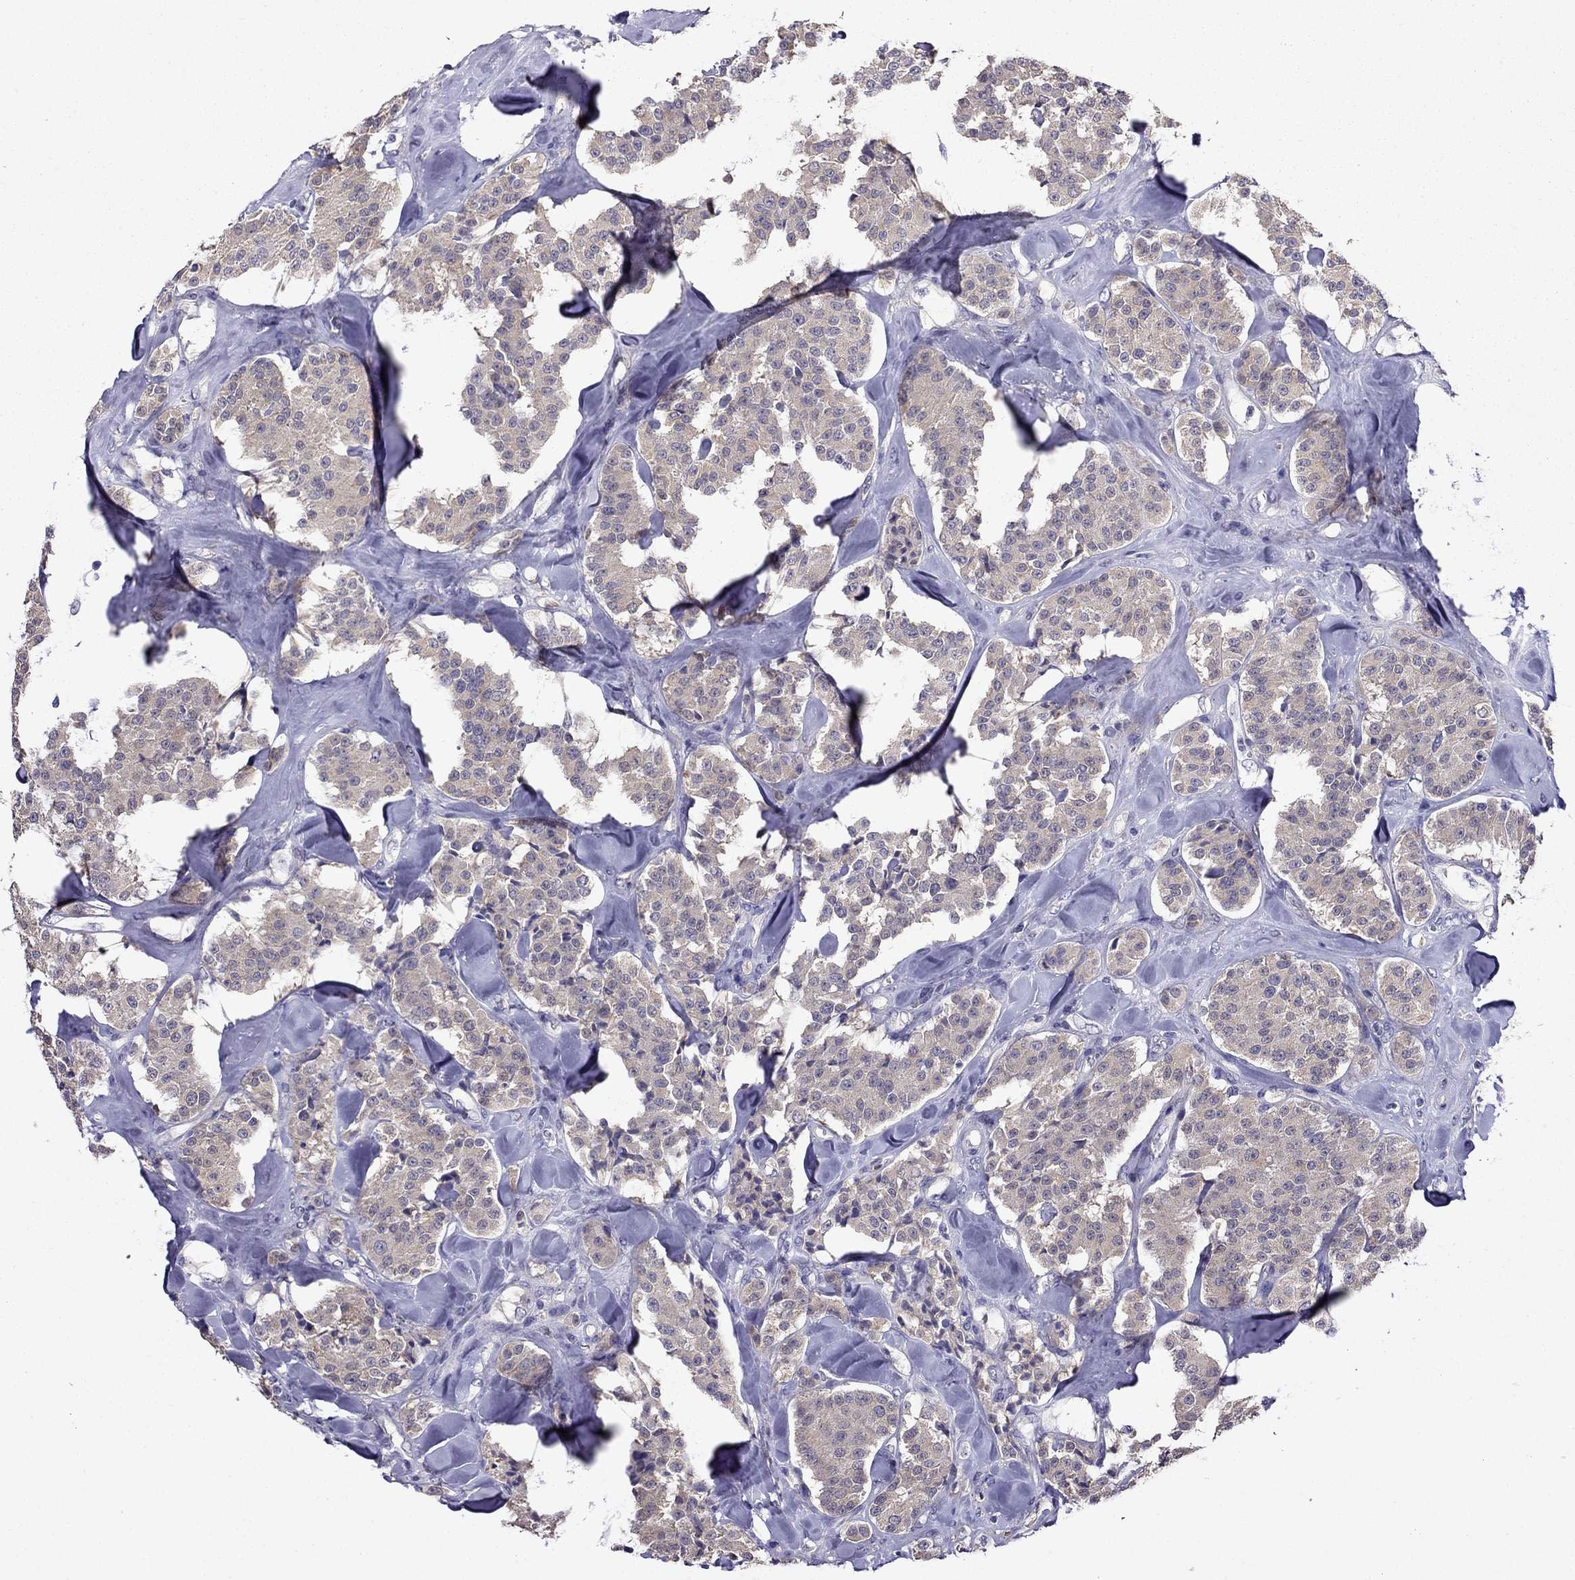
{"staining": {"intensity": "weak", "quantity": ">75%", "location": "cytoplasmic/membranous"}, "tissue": "carcinoid", "cell_type": "Tumor cells", "image_type": "cancer", "snomed": [{"axis": "morphology", "description": "Carcinoid, malignant, NOS"}, {"axis": "topography", "description": "Pancreas"}], "caption": "This histopathology image displays carcinoid stained with immunohistochemistry to label a protein in brown. The cytoplasmic/membranous of tumor cells show weak positivity for the protein. Nuclei are counter-stained blue.", "gene": "SCNN1D", "patient": {"sex": "male", "age": 41}}